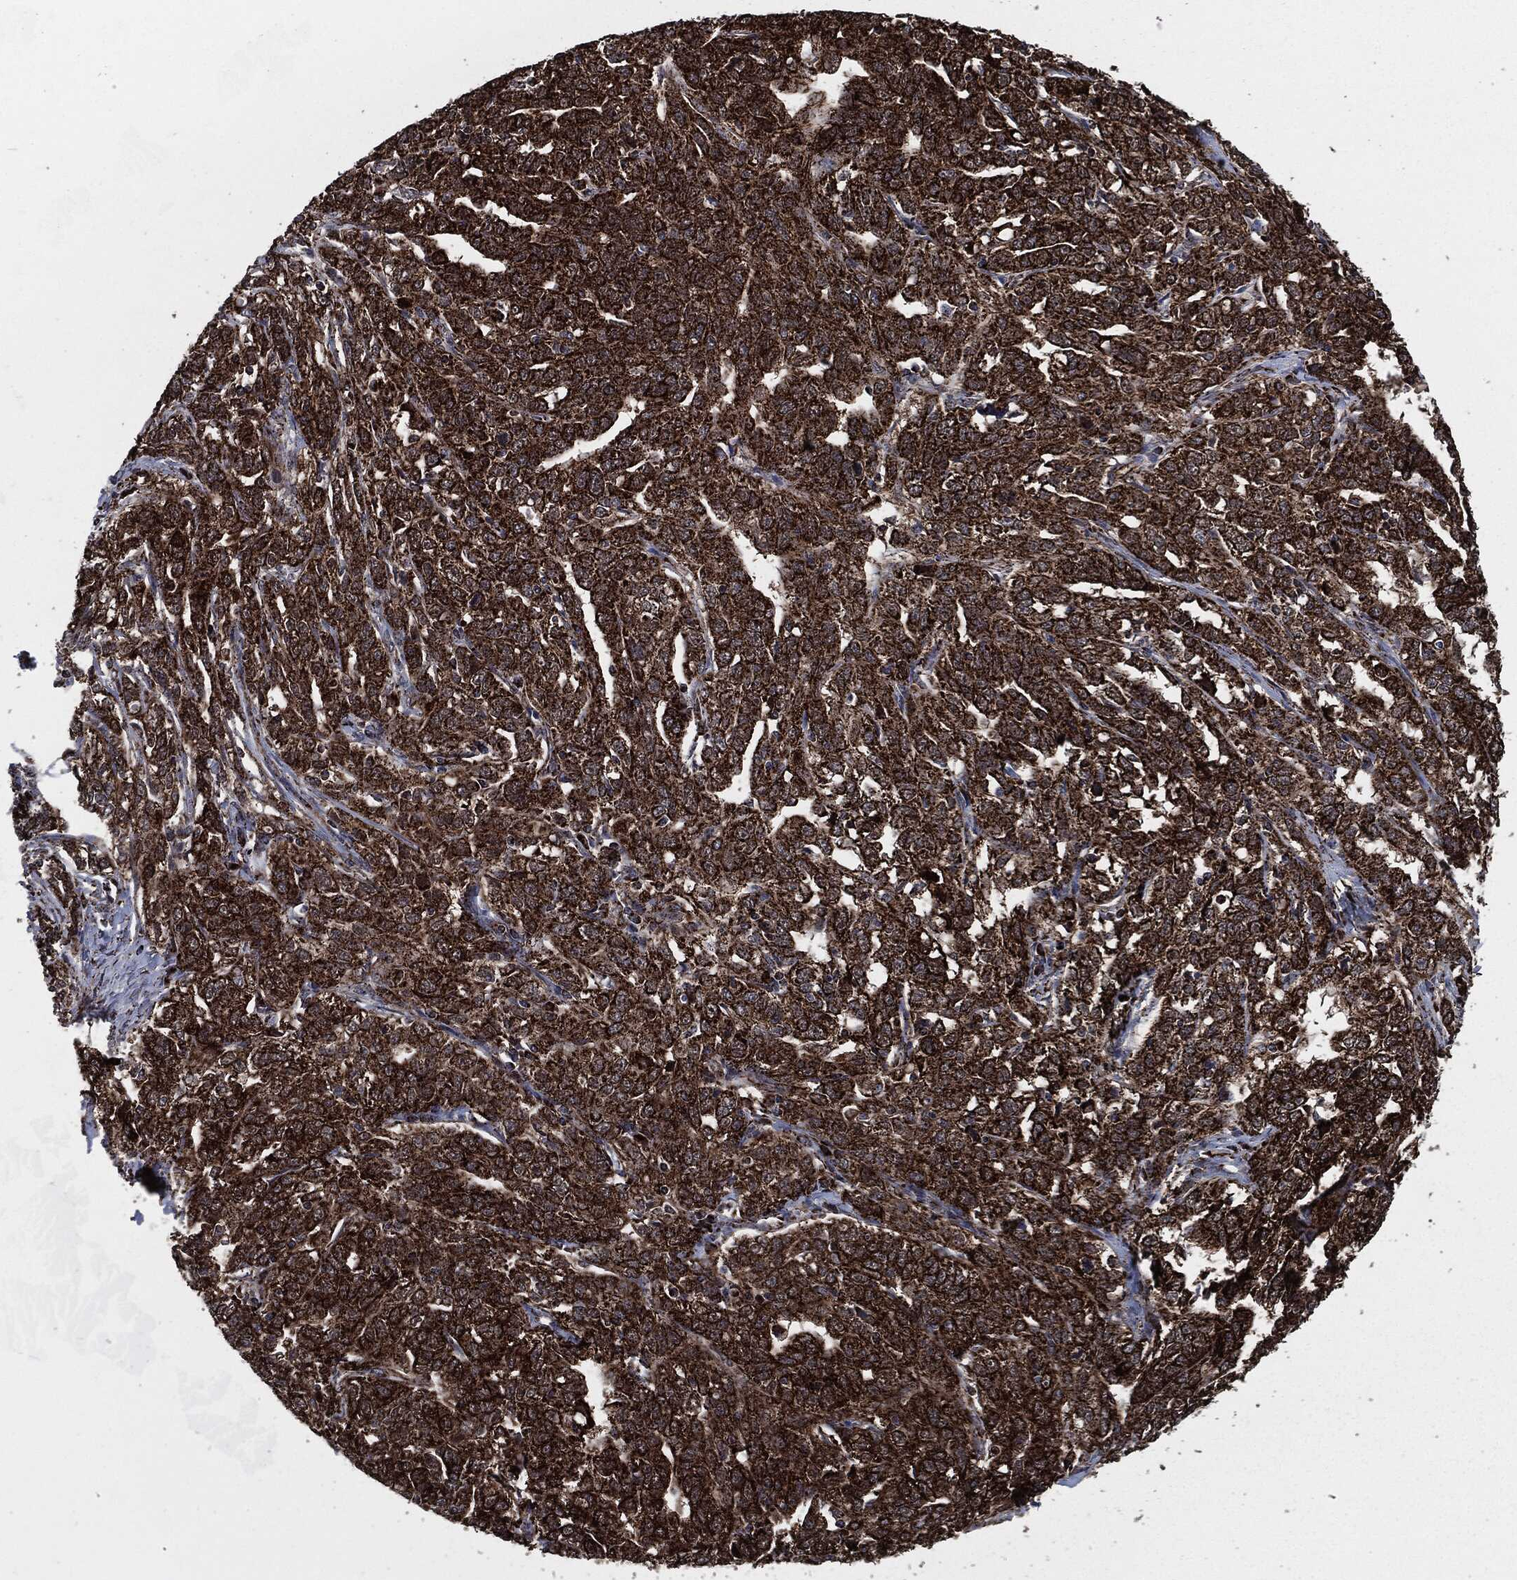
{"staining": {"intensity": "strong", "quantity": ">75%", "location": "cytoplasmic/membranous"}, "tissue": "ovarian cancer", "cell_type": "Tumor cells", "image_type": "cancer", "snomed": [{"axis": "morphology", "description": "Cystadenocarcinoma, serous, NOS"}, {"axis": "topography", "description": "Ovary"}], "caption": "IHC (DAB) staining of human serous cystadenocarcinoma (ovarian) exhibits strong cytoplasmic/membranous protein staining in approximately >75% of tumor cells. The staining was performed using DAB, with brown indicating positive protein expression. Nuclei are stained blue with hematoxylin.", "gene": "FH", "patient": {"sex": "female", "age": 71}}